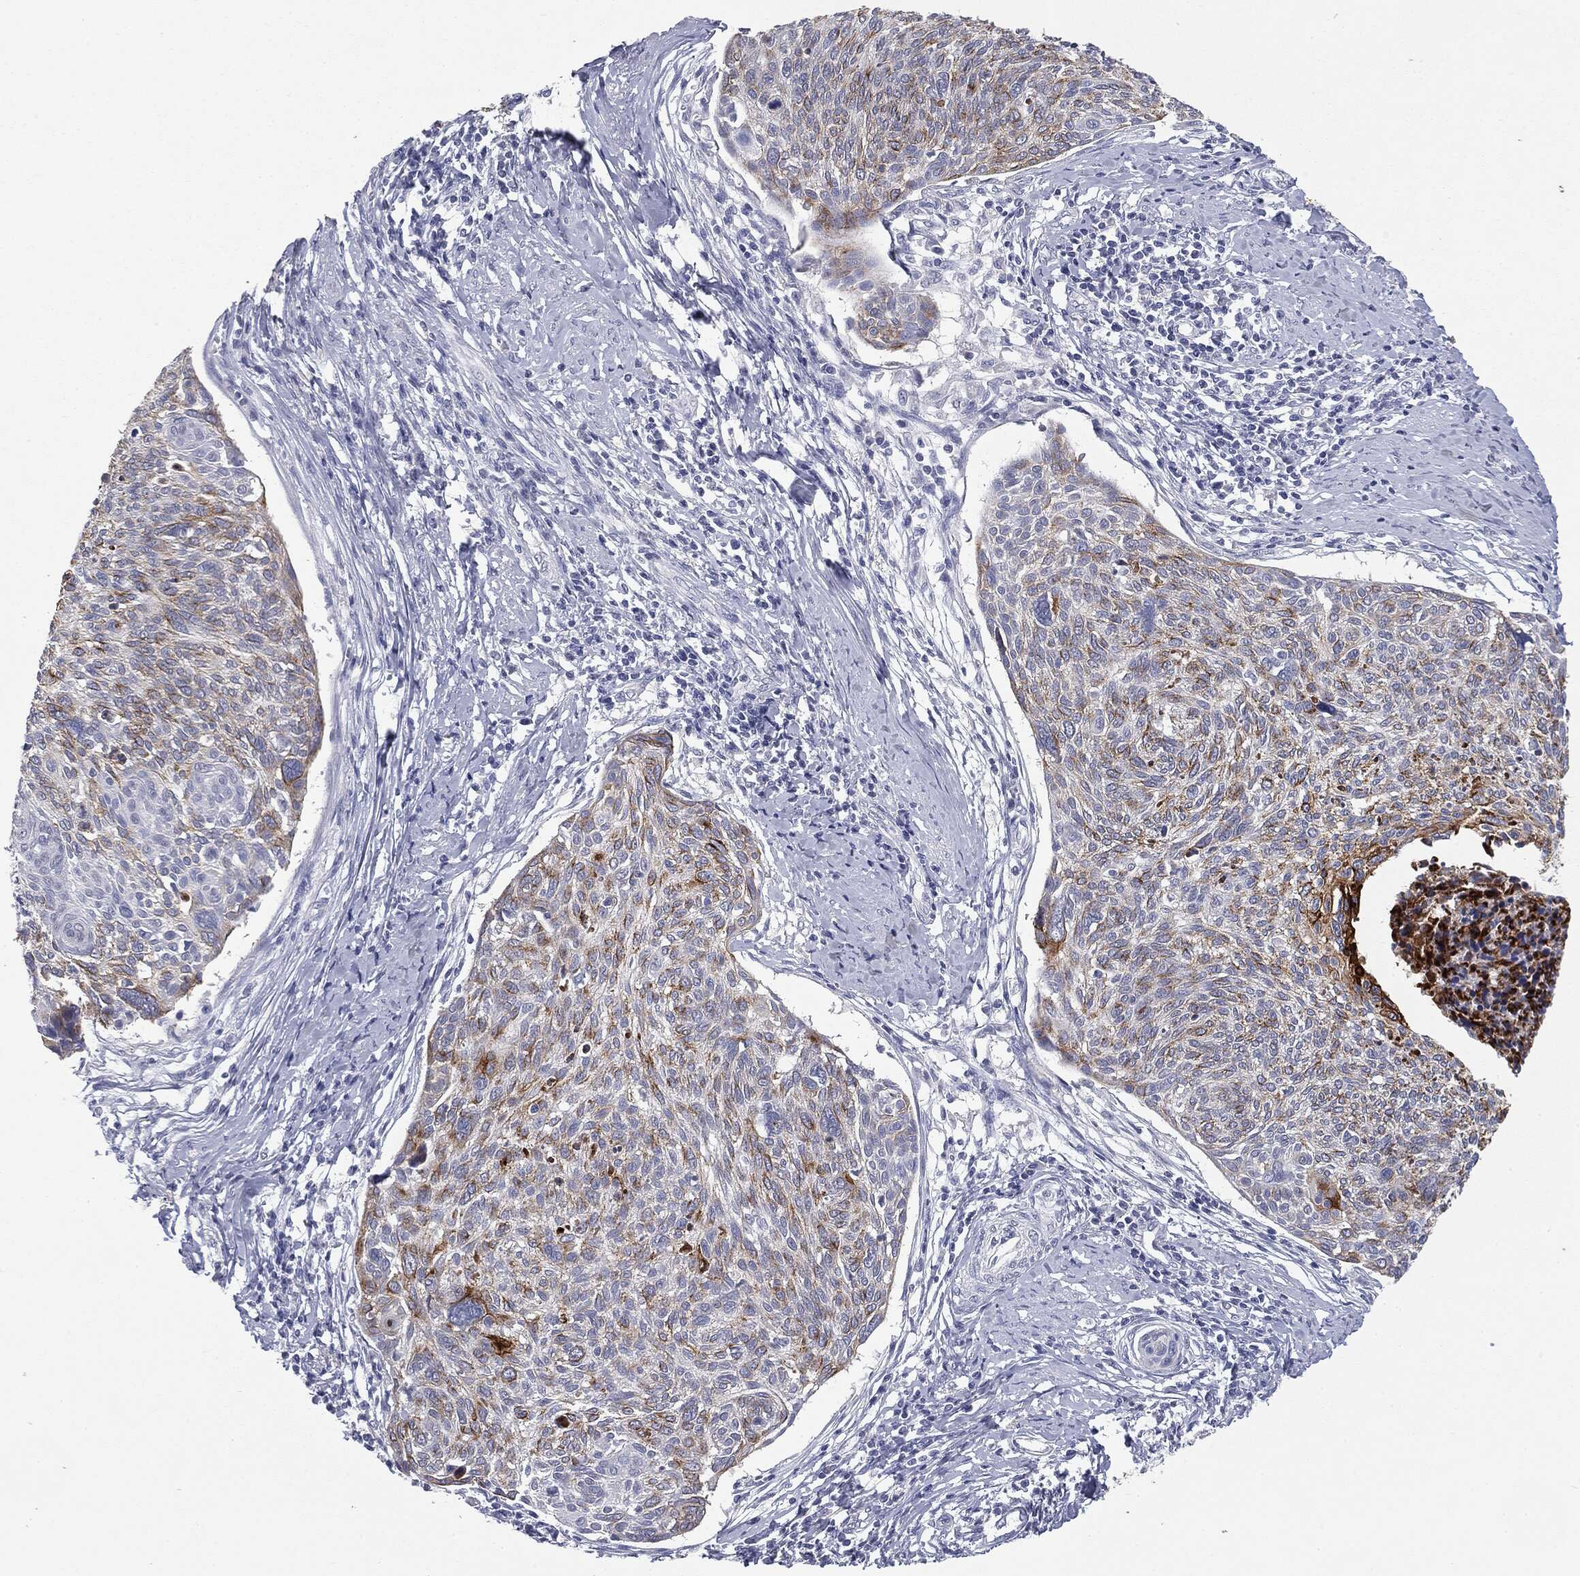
{"staining": {"intensity": "moderate", "quantity": "<25%", "location": "cytoplasmic/membranous"}, "tissue": "cervical cancer", "cell_type": "Tumor cells", "image_type": "cancer", "snomed": [{"axis": "morphology", "description": "Squamous cell carcinoma, NOS"}, {"axis": "topography", "description": "Cervix"}], "caption": "Immunohistochemical staining of human cervical cancer (squamous cell carcinoma) shows moderate cytoplasmic/membranous protein positivity in approximately <25% of tumor cells.", "gene": "MUC1", "patient": {"sex": "female", "age": 49}}